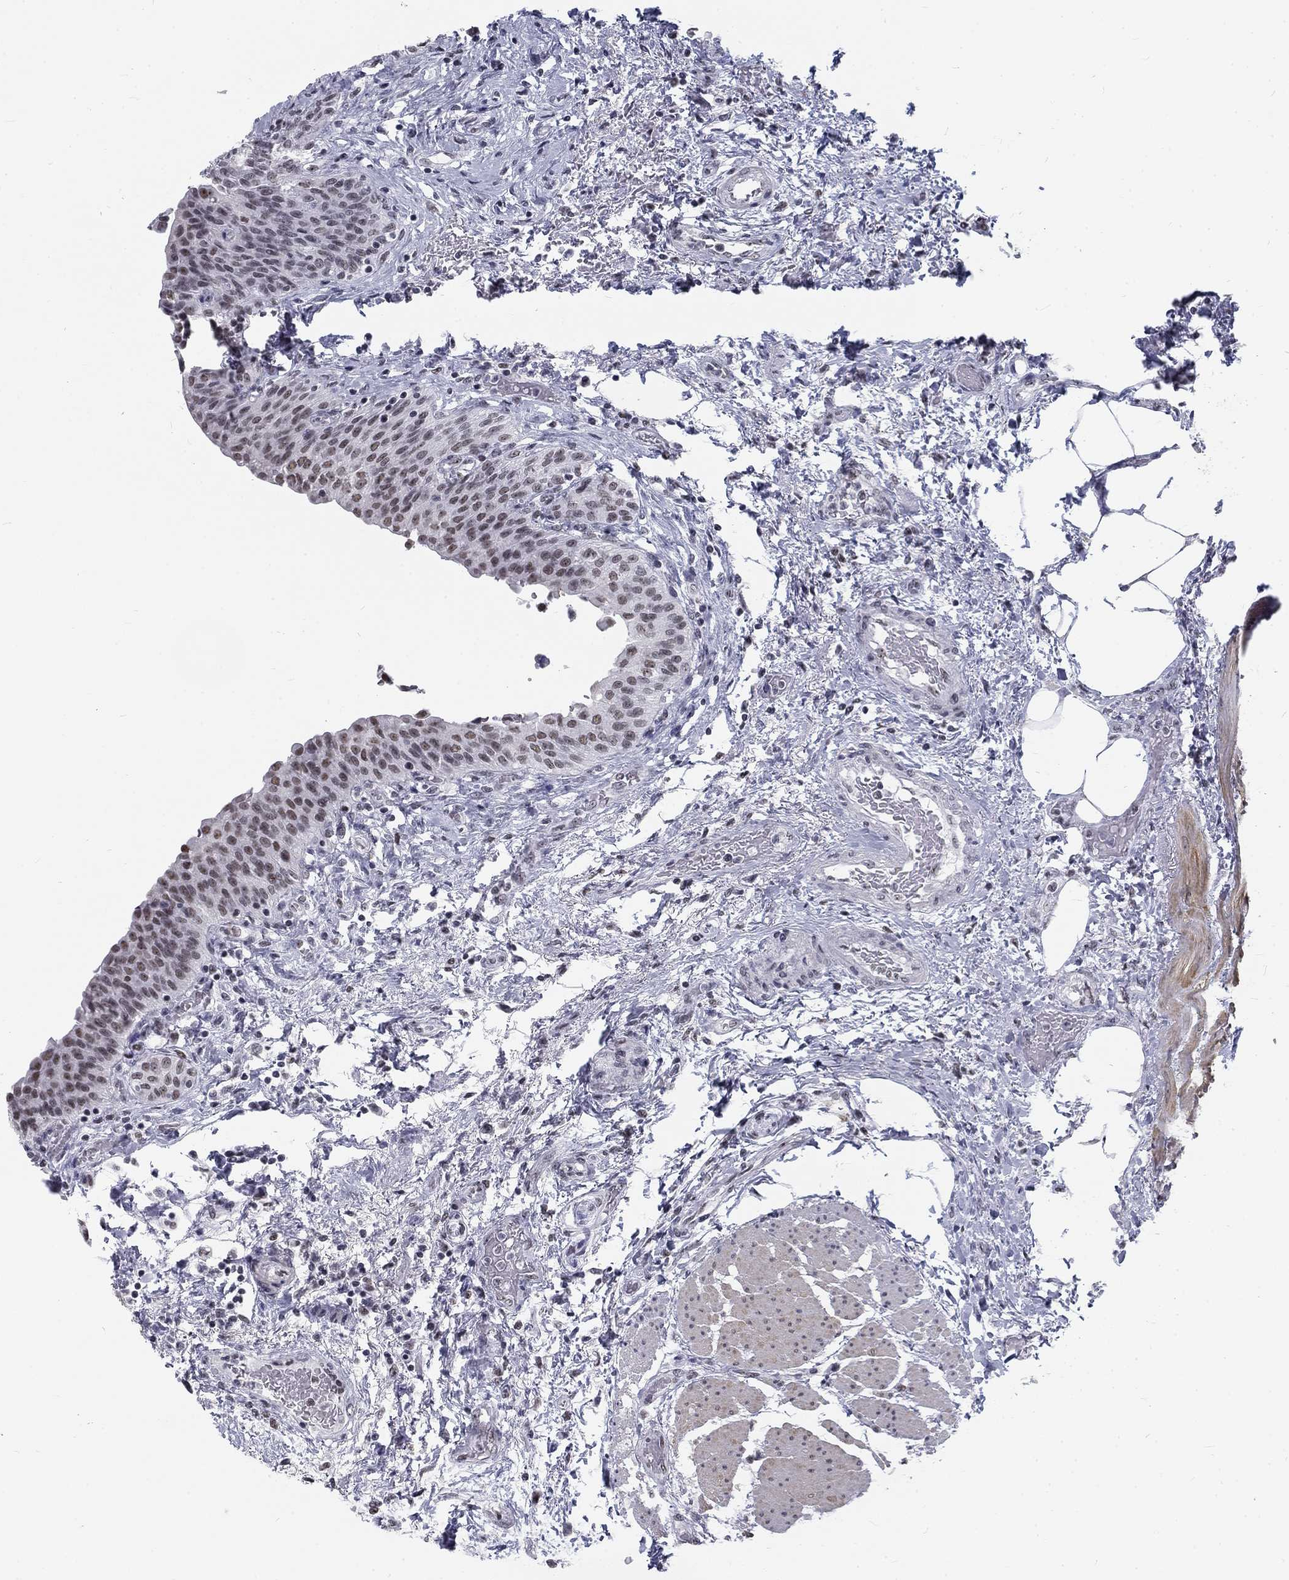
{"staining": {"intensity": "moderate", "quantity": "<25%", "location": "nuclear"}, "tissue": "urinary bladder", "cell_type": "Urothelial cells", "image_type": "normal", "snomed": [{"axis": "morphology", "description": "Normal tissue, NOS"}, {"axis": "morphology", "description": "Metaplasia, NOS"}, {"axis": "topography", "description": "Urinary bladder"}], "caption": "A photomicrograph of urinary bladder stained for a protein shows moderate nuclear brown staining in urothelial cells. Immunohistochemistry stains the protein in brown and the nuclei are stained blue.", "gene": "SNORC", "patient": {"sex": "male", "age": 68}}